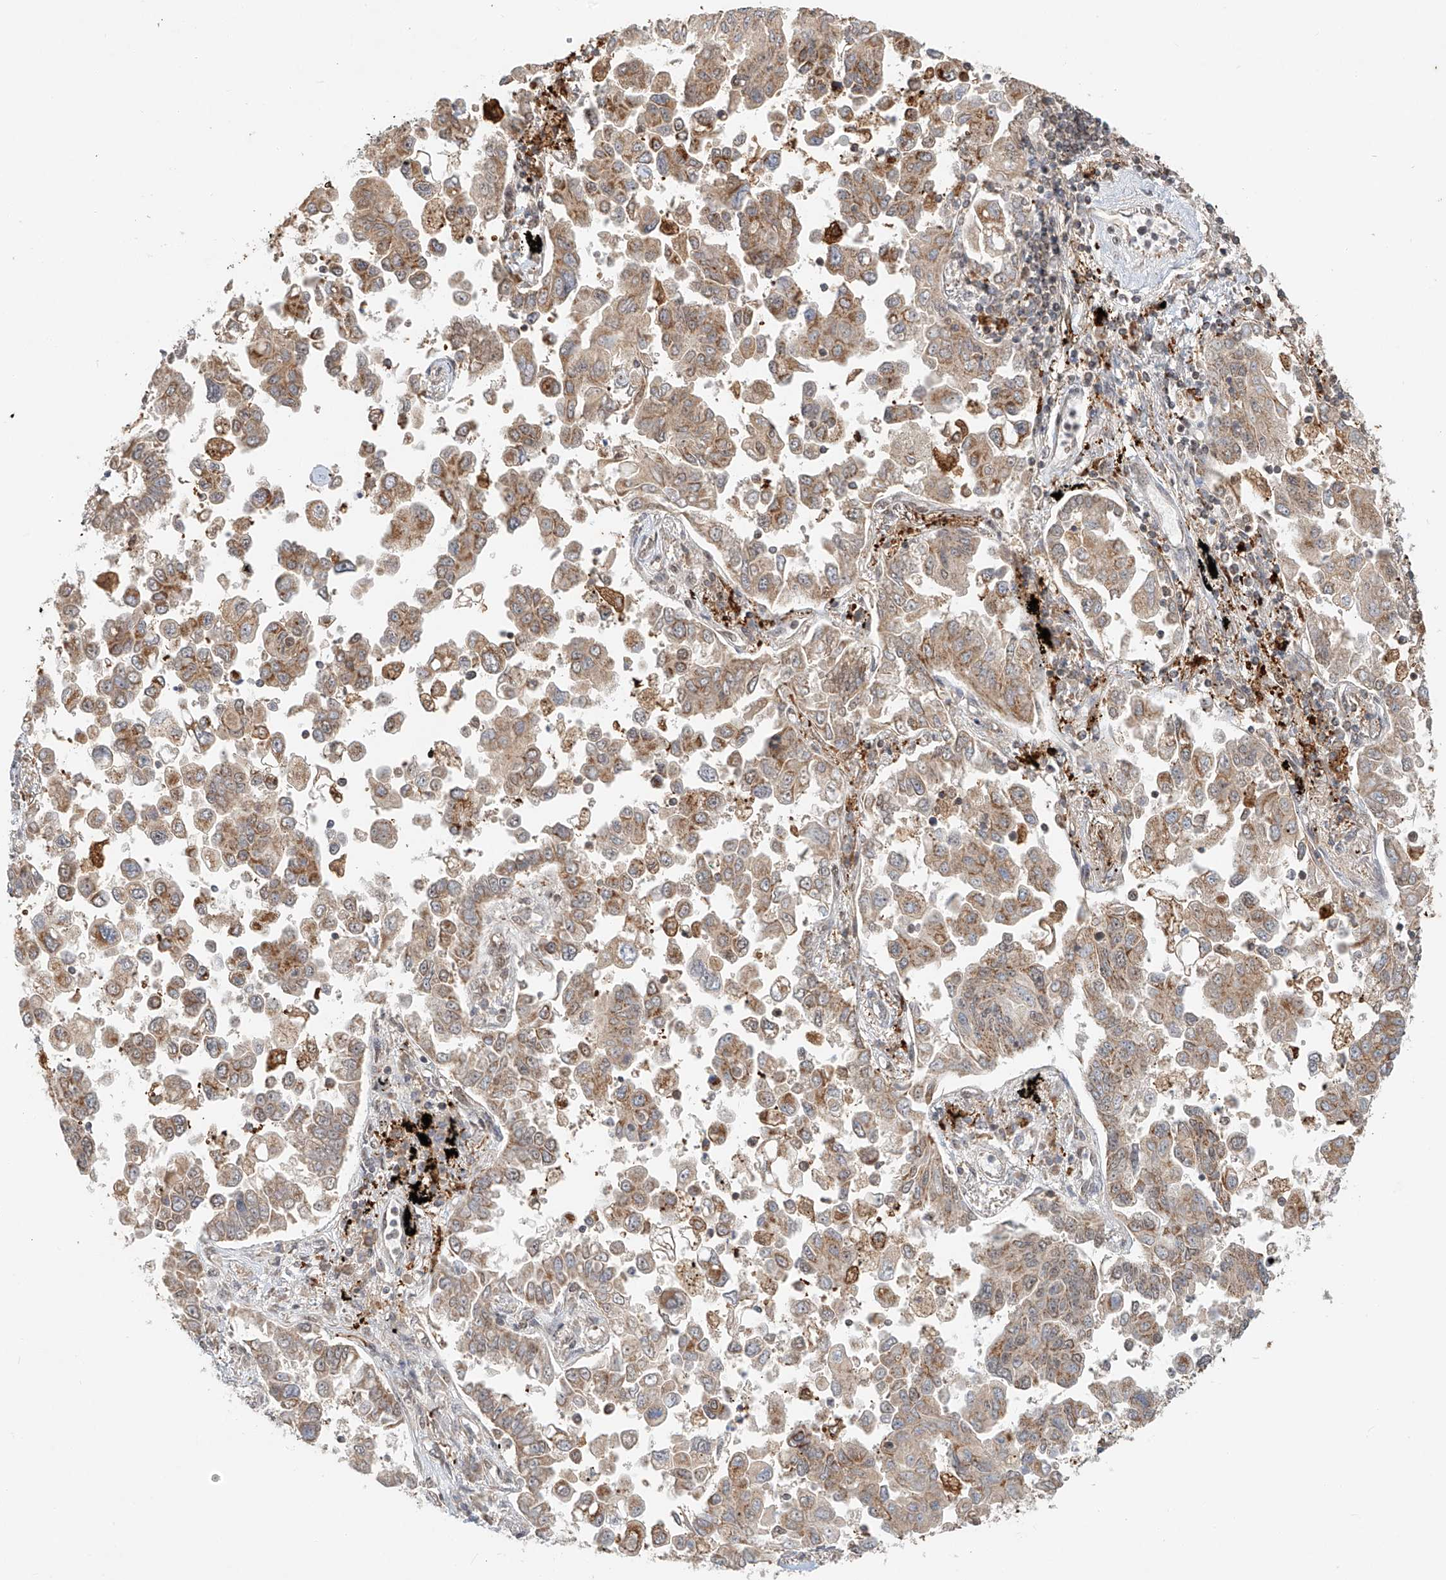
{"staining": {"intensity": "weak", "quantity": ">75%", "location": "cytoplasmic/membranous"}, "tissue": "lung cancer", "cell_type": "Tumor cells", "image_type": "cancer", "snomed": [{"axis": "morphology", "description": "Adenocarcinoma, NOS"}, {"axis": "topography", "description": "Lung"}], "caption": "Human adenocarcinoma (lung) stained for a protein (brown) shows weak cytoplasmic/membranous positive positivity in about >75% of tumor cells.", "gene": "SYTL3", "patient": {"sex": "female", "age": 67}}